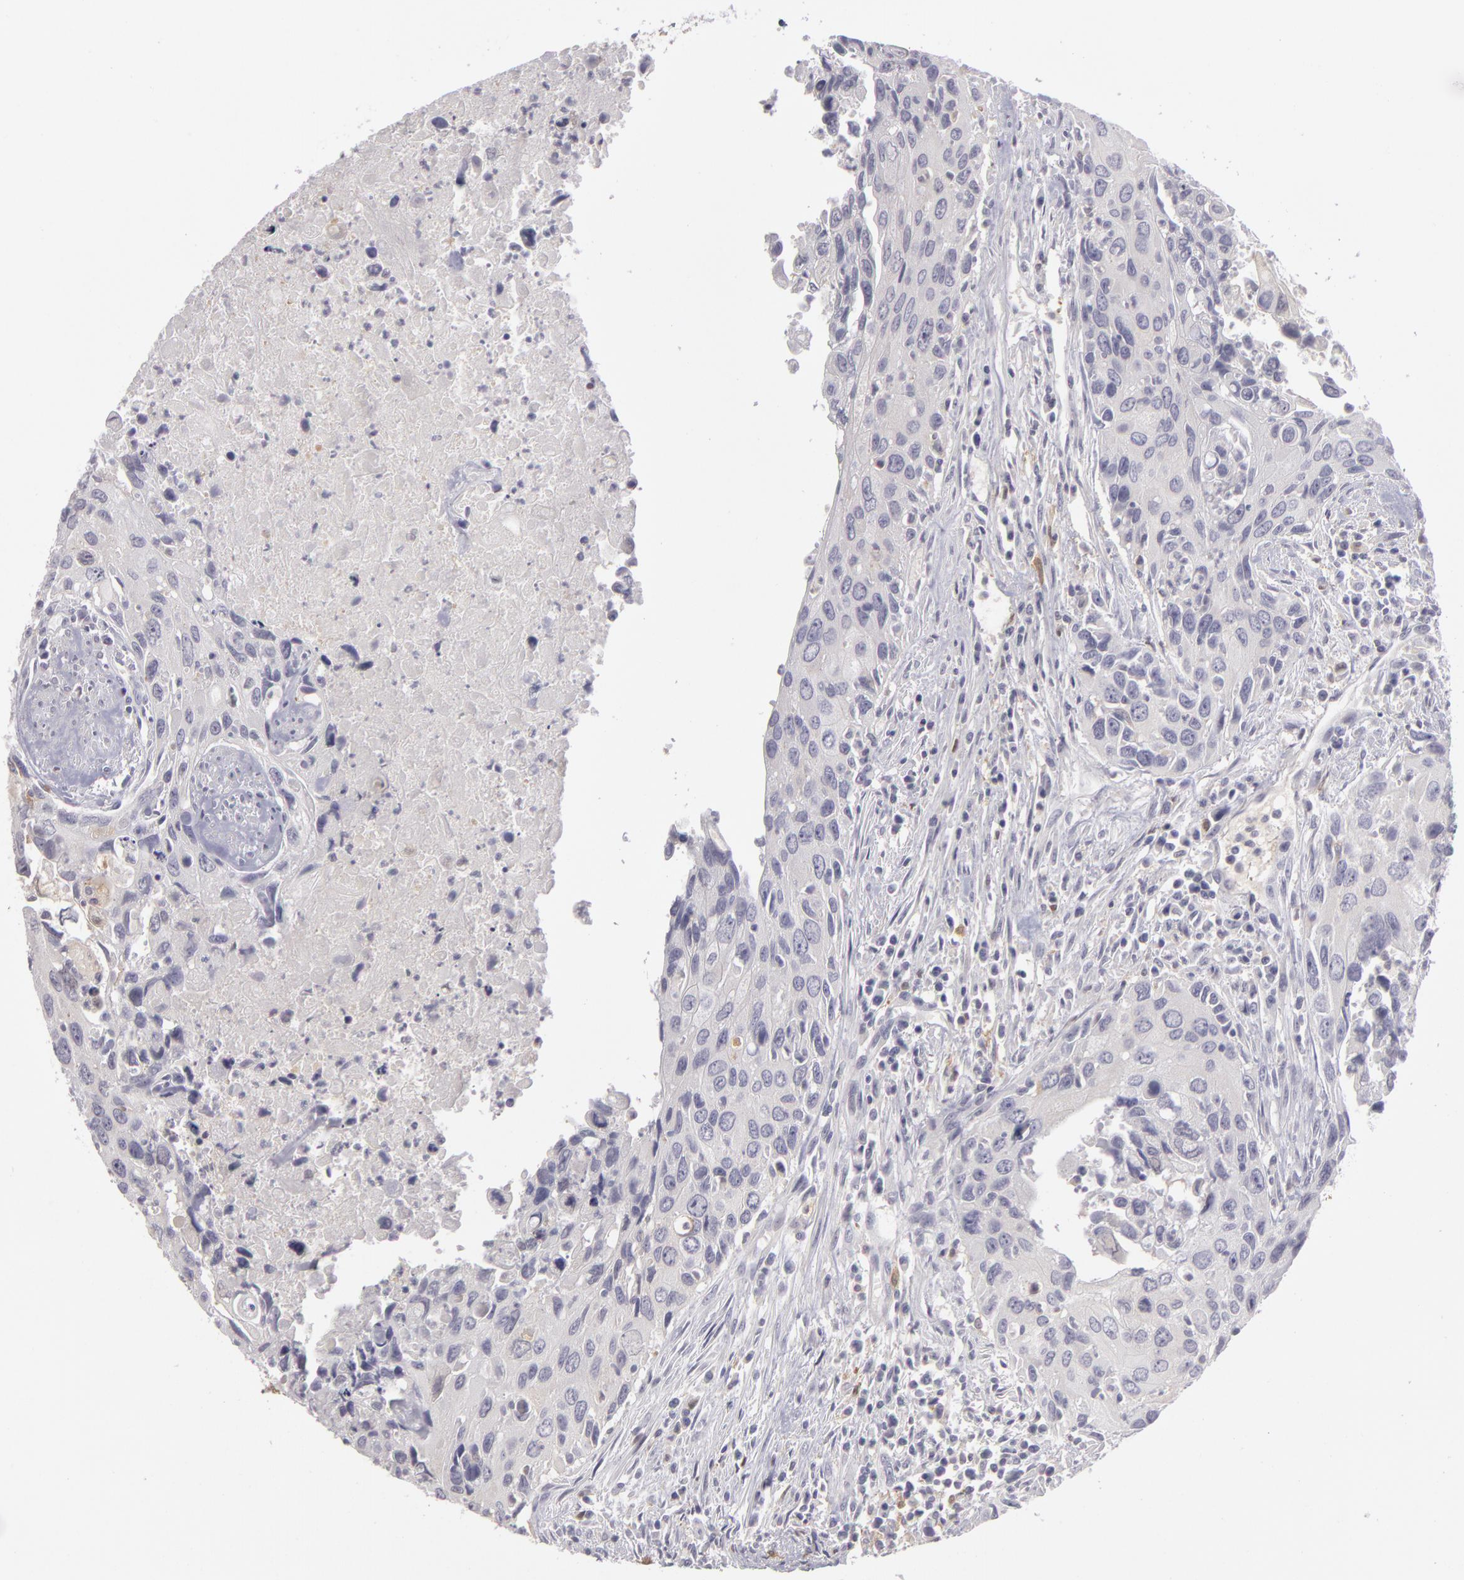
{"staining": {"intensity": "negative", "quantity": "none", "location": "none"}, "tissue": "urothelial cancer", "cell_type": "Tumor cells", "image_type": "cancer", "snomed": [{"axis": "morphology", "description": "Urothelial carcinoma, High grade"}, {"axis": "topography", "description": "Urinary bladder"}], "caption": "Immunohistochemistry (IHC) of human urothelial carcinoma (high-grade) shows no staining in tumor cells.", "gene": "GNPDA1", "patient": {"sex": "male", "age": 71}}